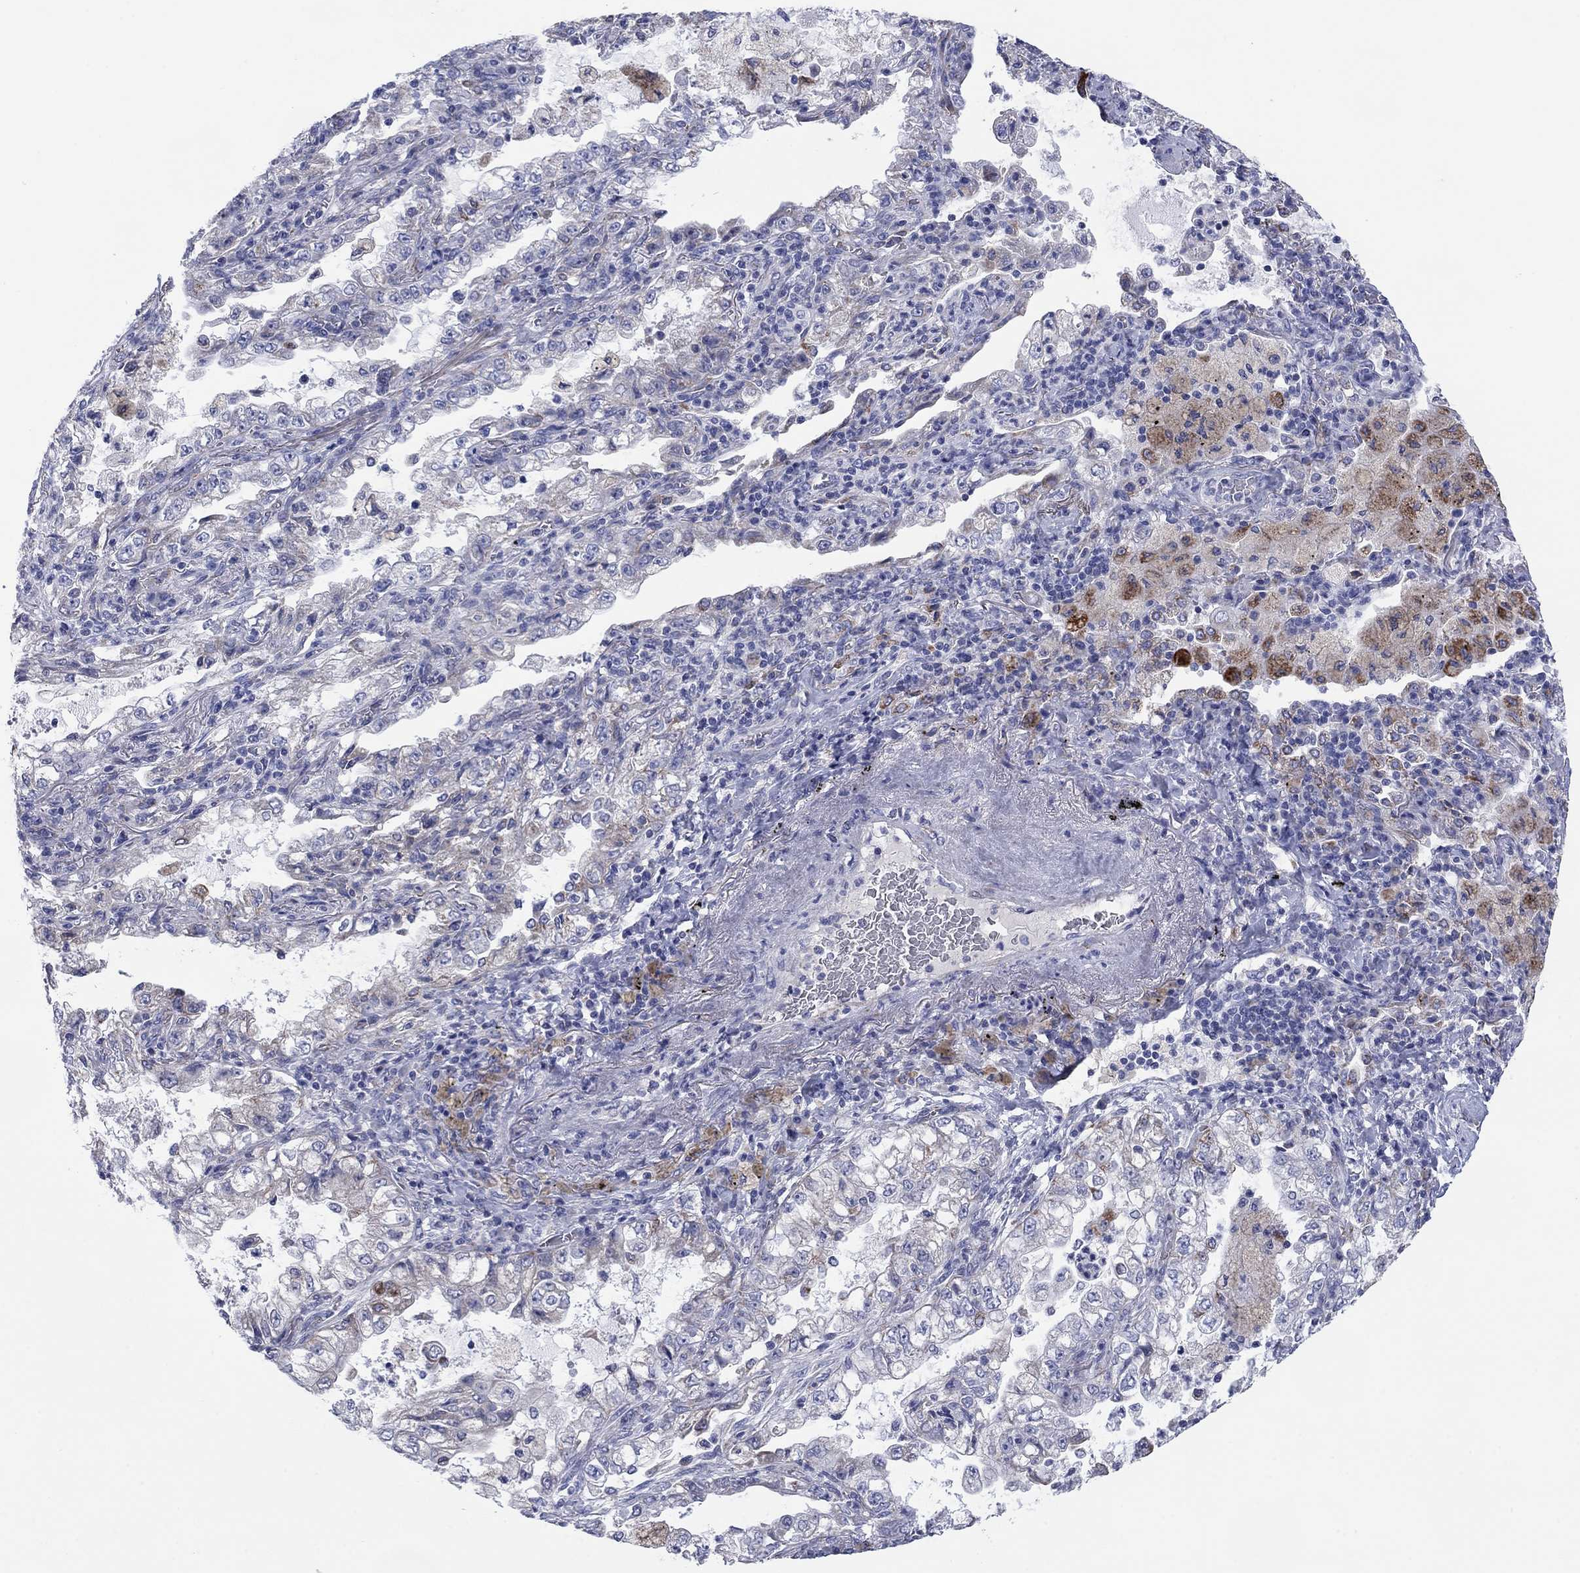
{"staining": {"intensity": "strong", "quantity": "<25%", "location": "cytoplasmic/membranous"}, "tissue": "lung cancer", "cell_type": "Tumor cells", "image_type": "cancer", "snomed": [{"axis": "morphology", "description": "Adenocarcinoma, NOS"}, {"axis": "topography", "description": "Lung"}], "caption": "Strong cytoplasmic/membranous expression is identified in approximately <25% of tumor cells in lung cancer (adenocarcinoma).", "gene": "MGST3", "patient": {"sex": "female", "age": 73}}